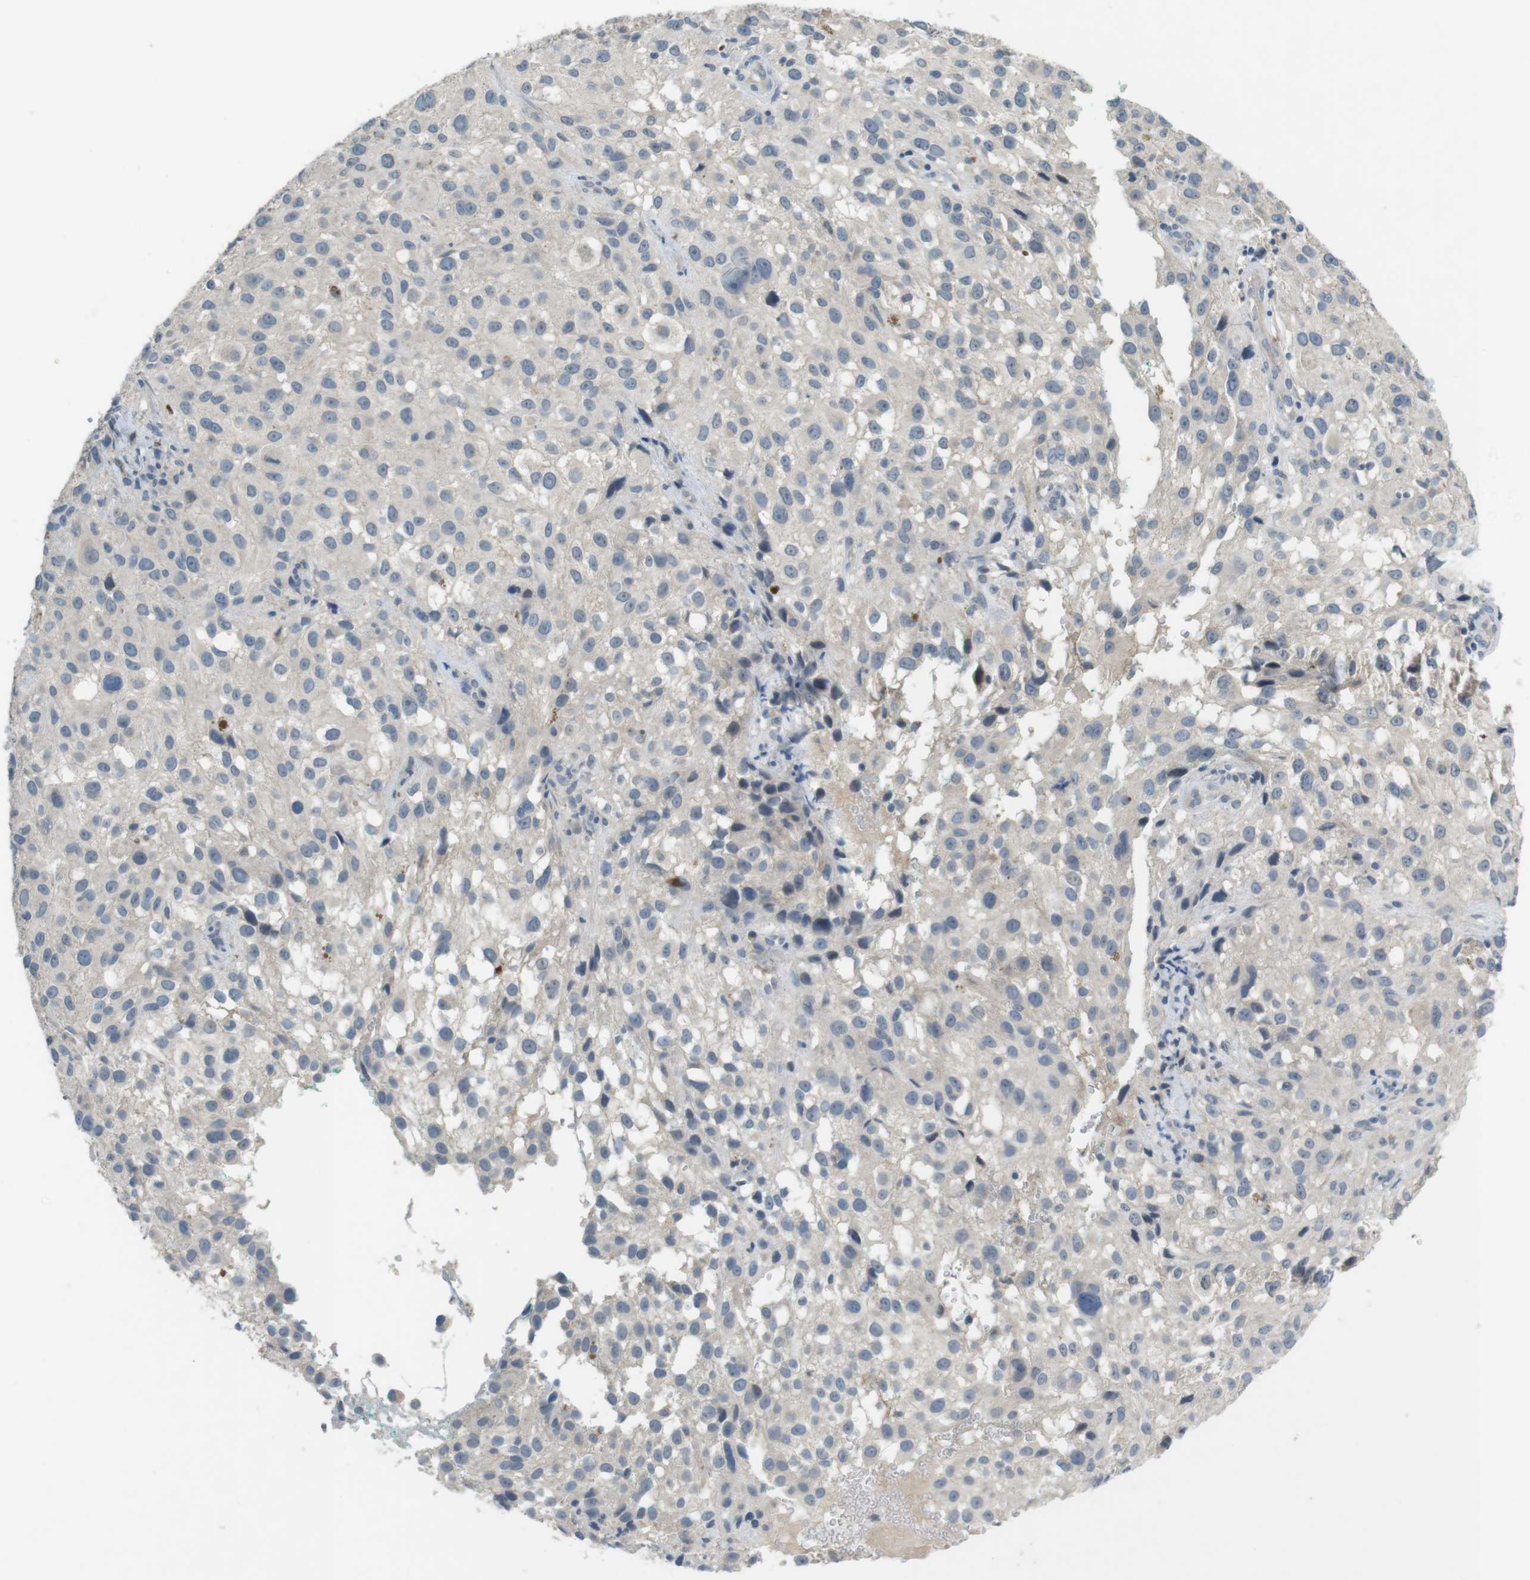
{"staining": {"intensity": "weak", "quantity": "<25%", "location": "cytoplasmic/membranous"}, "tissue": "melanoma", "cell_type": "Tumor cells", "image_type": "cancer", "snomed": [{"axis": "morphology", "description": "Necrosis, NOS"}, {"axis": "morphology", "description": "Malignant melanoma, NOS"}, {"axis": "topography", "description": "Skin"}], "caption": "Immunohistochemistry of melanoma reveals no expression in tumor cells.", "gene": "MUC5B", "patient": {"sex": "female", "age": 87}}